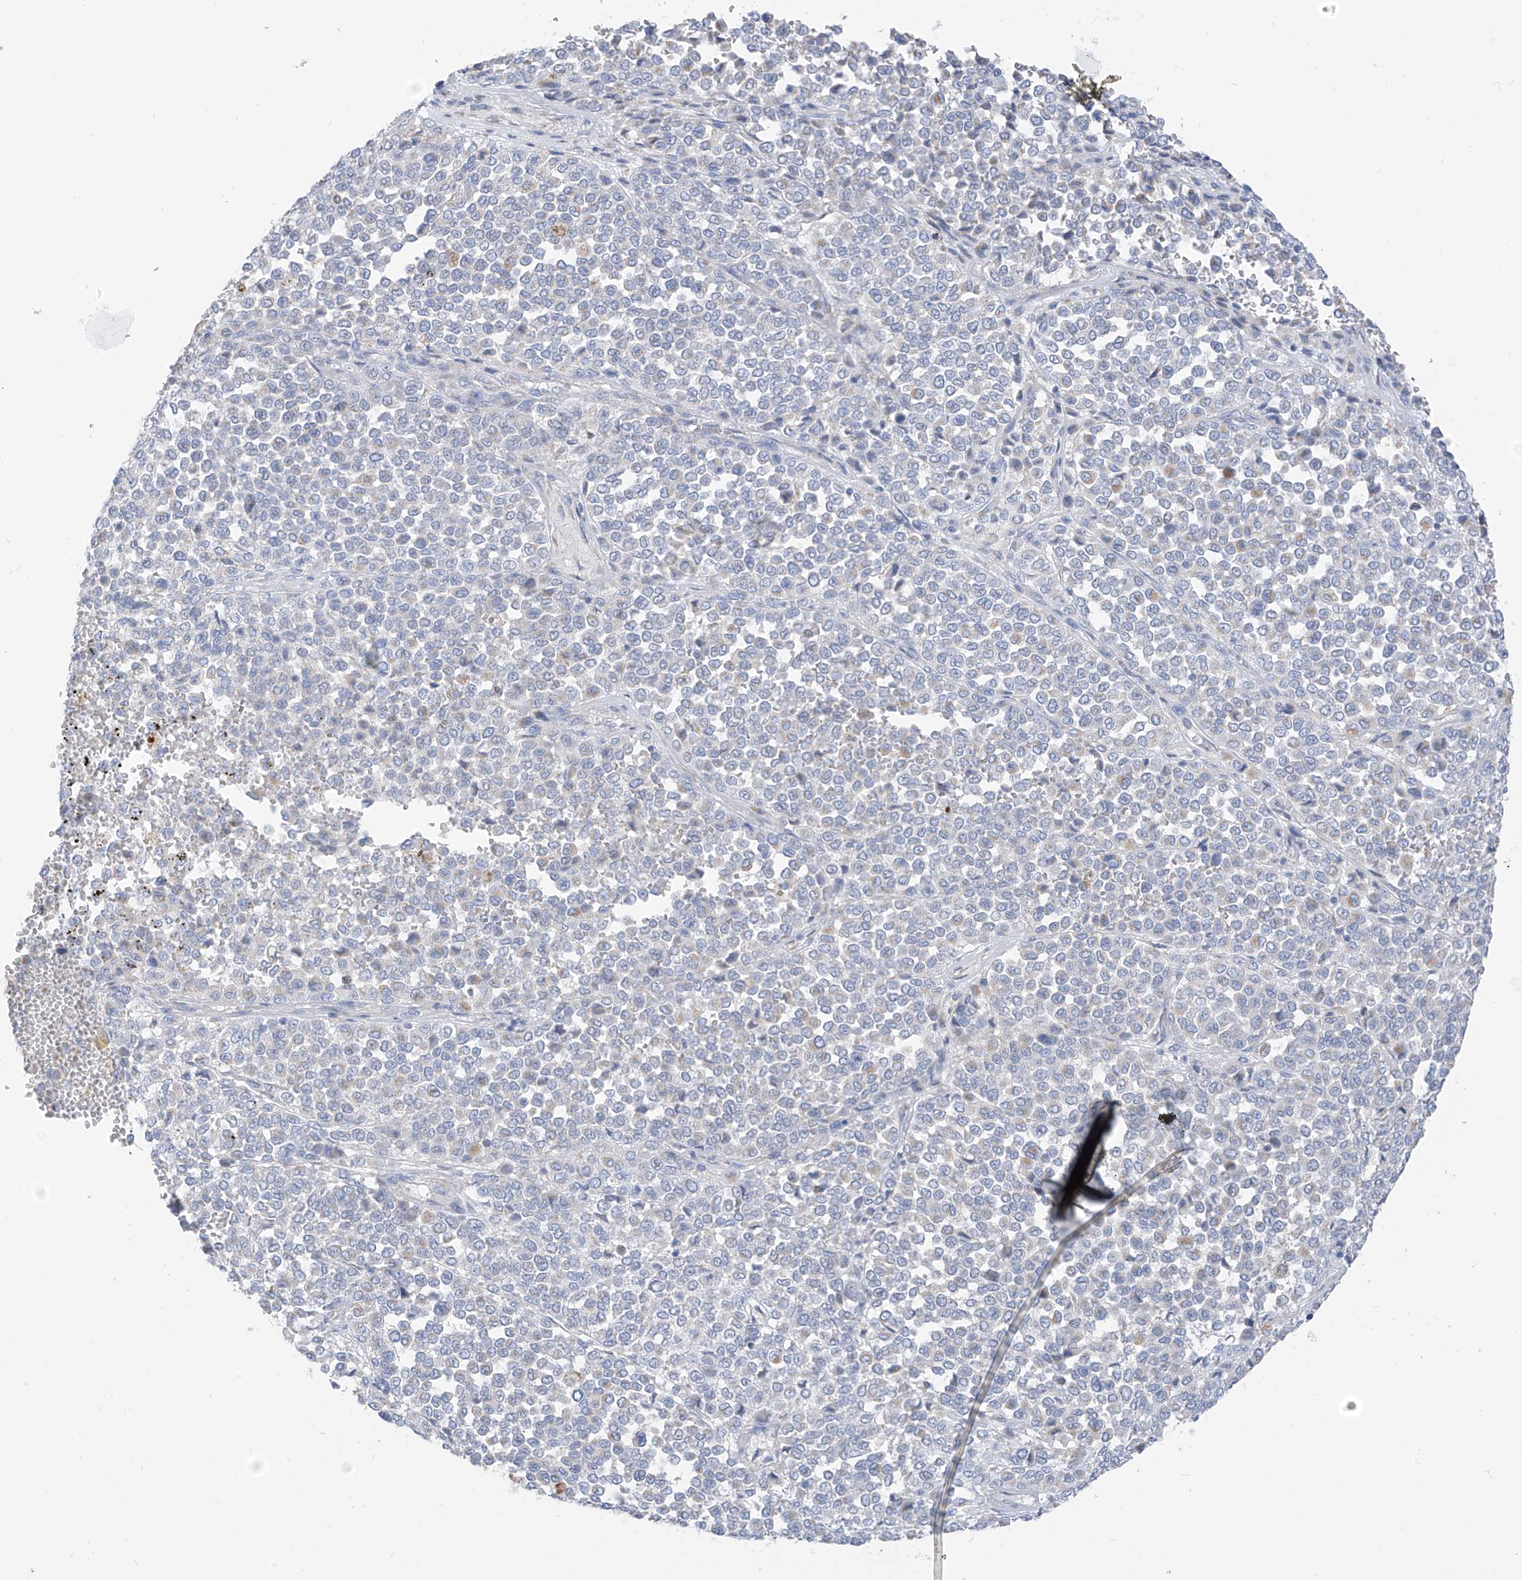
{"staining": {"intensity": "negative", "quantity": "none", "location": "none"}, "tissue": "melanoma", "cell_type": "Tumor cells", "image_type": "cancer", "snomed": [{"axis": "morphology", "description": "Malignant melanoma, Metastatic site"}, {"axis": "topography", "description": "Pancreas"}], "caption": "Immunohistochemistry histopathology image of neoplastic tissue: malignant melanoma (metastatic site) stained with DAB exhibits no significant protein staining in tumor cells.", "gene": "ZNF404", "patient": {"sex": "female", "age": 30}}